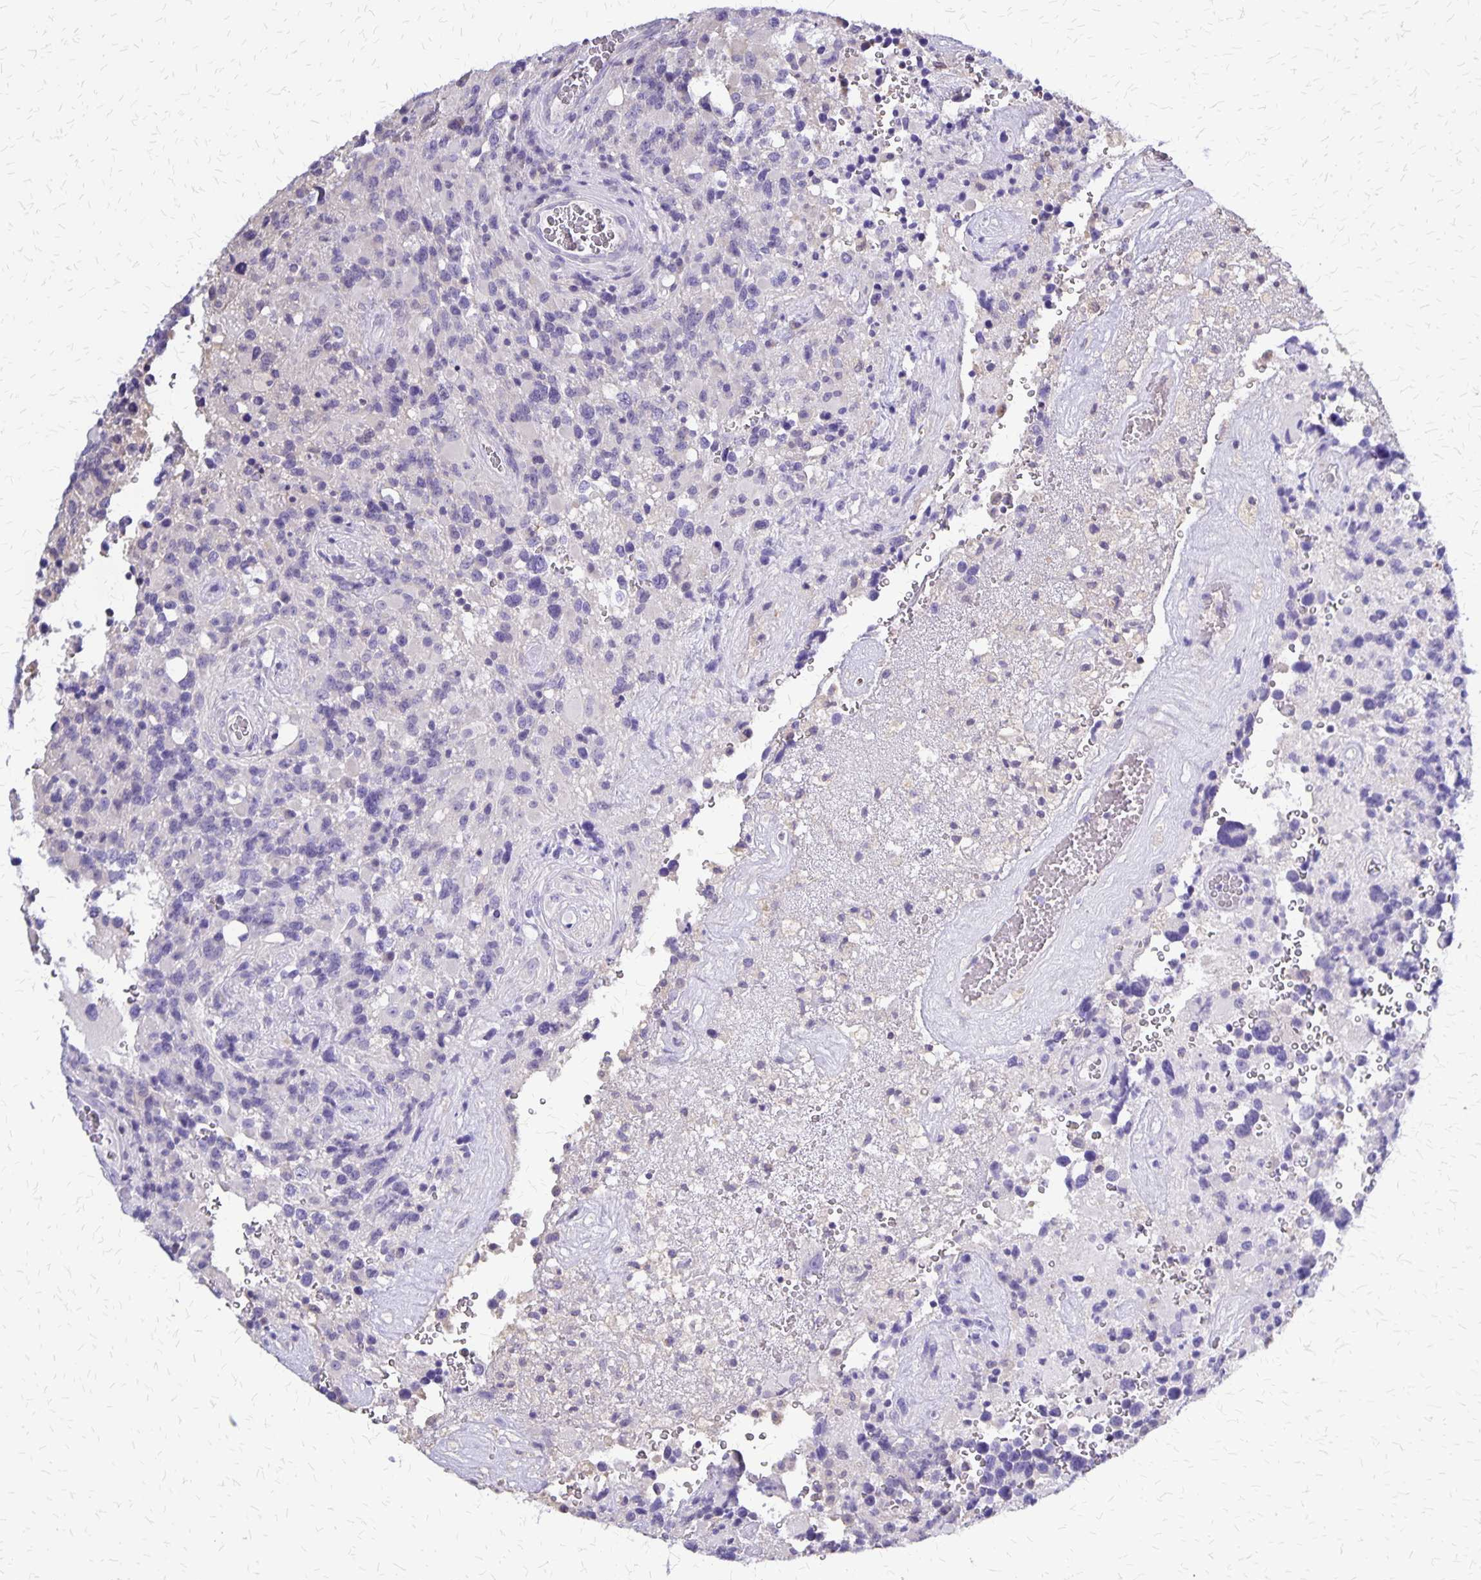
{"staining": {"intensity": "negative", "quantity": "none", "location": "none"}, "tissue": "glioma", "cell_type": "Tumor cells", "image_type": "cancer", "snomed": [{"axis": "morphology", "description": "Glioma, malignant, High grade"}, {"axis": "topography", "description": "Brain"}], "caption": "The IHC image has no significant positivity in tumor cells of malignant glioma (high-grade) tissue.", "gene": "SI", "patient": {"sex": "female", "age": 40}}